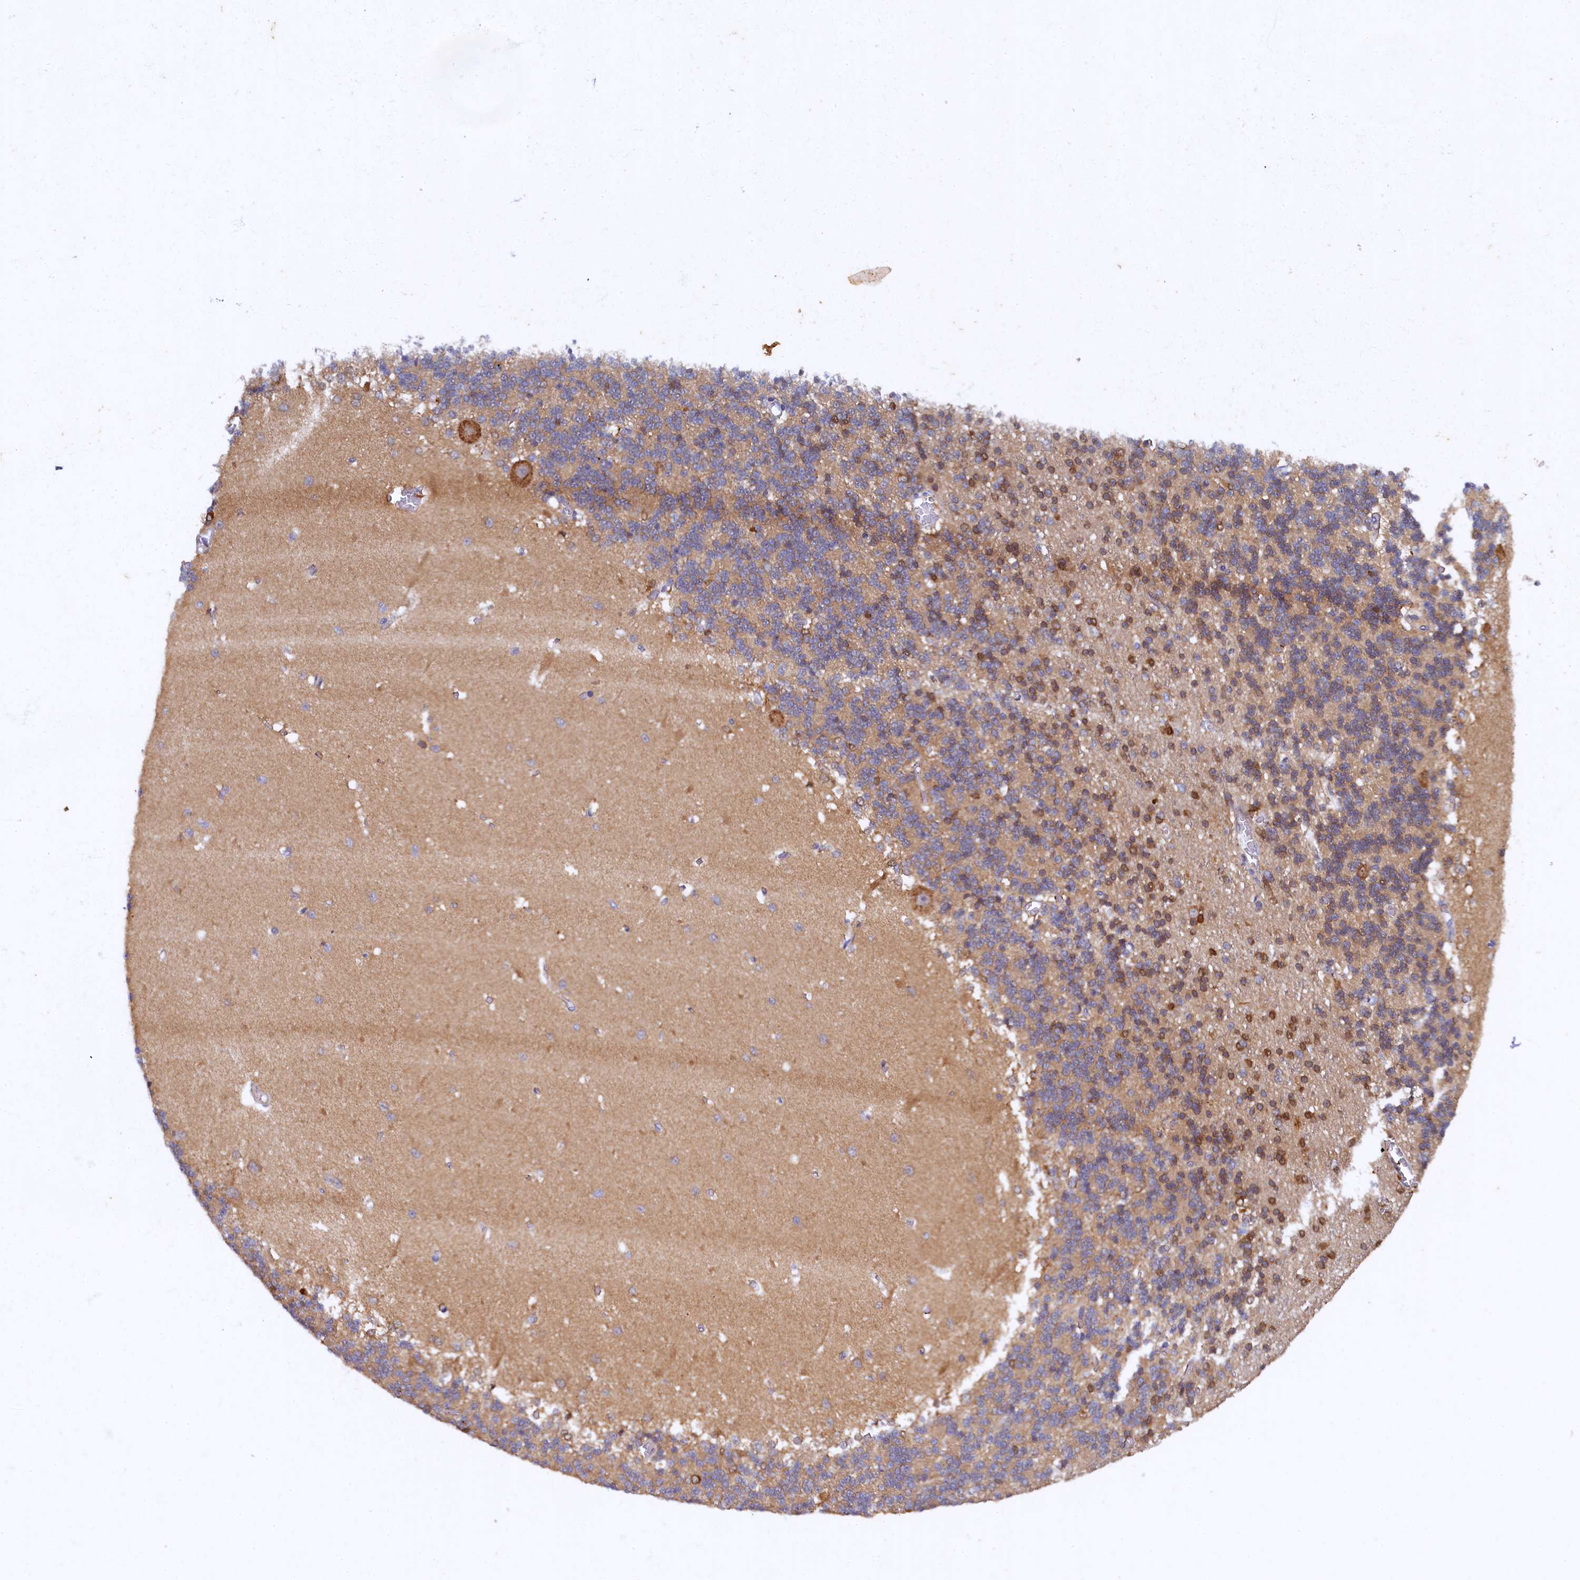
{"staining": {"intensity": "moderate", "quantity": ">75%", "location": "cytoplasmic/membranous"}, "tissue": "cerebellum", "cell_type": "Cells in granular layer", "image_type": "normal", "snomed": [{"axis": "morphology", "description": "Normal tissue, NOS"}, {"axis": "topography", "description": "Cerebellum"}], "caption": "An immunohistochemistry photomicrograph of unremarkable tissue is shown. Protein staining in brown shows moderate cytoplasmic/membranous positivity in cerebellum within cells in granular layer. (brown staining indicates protein expression, while blue staining denotes nuclei).", "gene": "ARL11", "patient": {"sex": "male", "age": 37}}